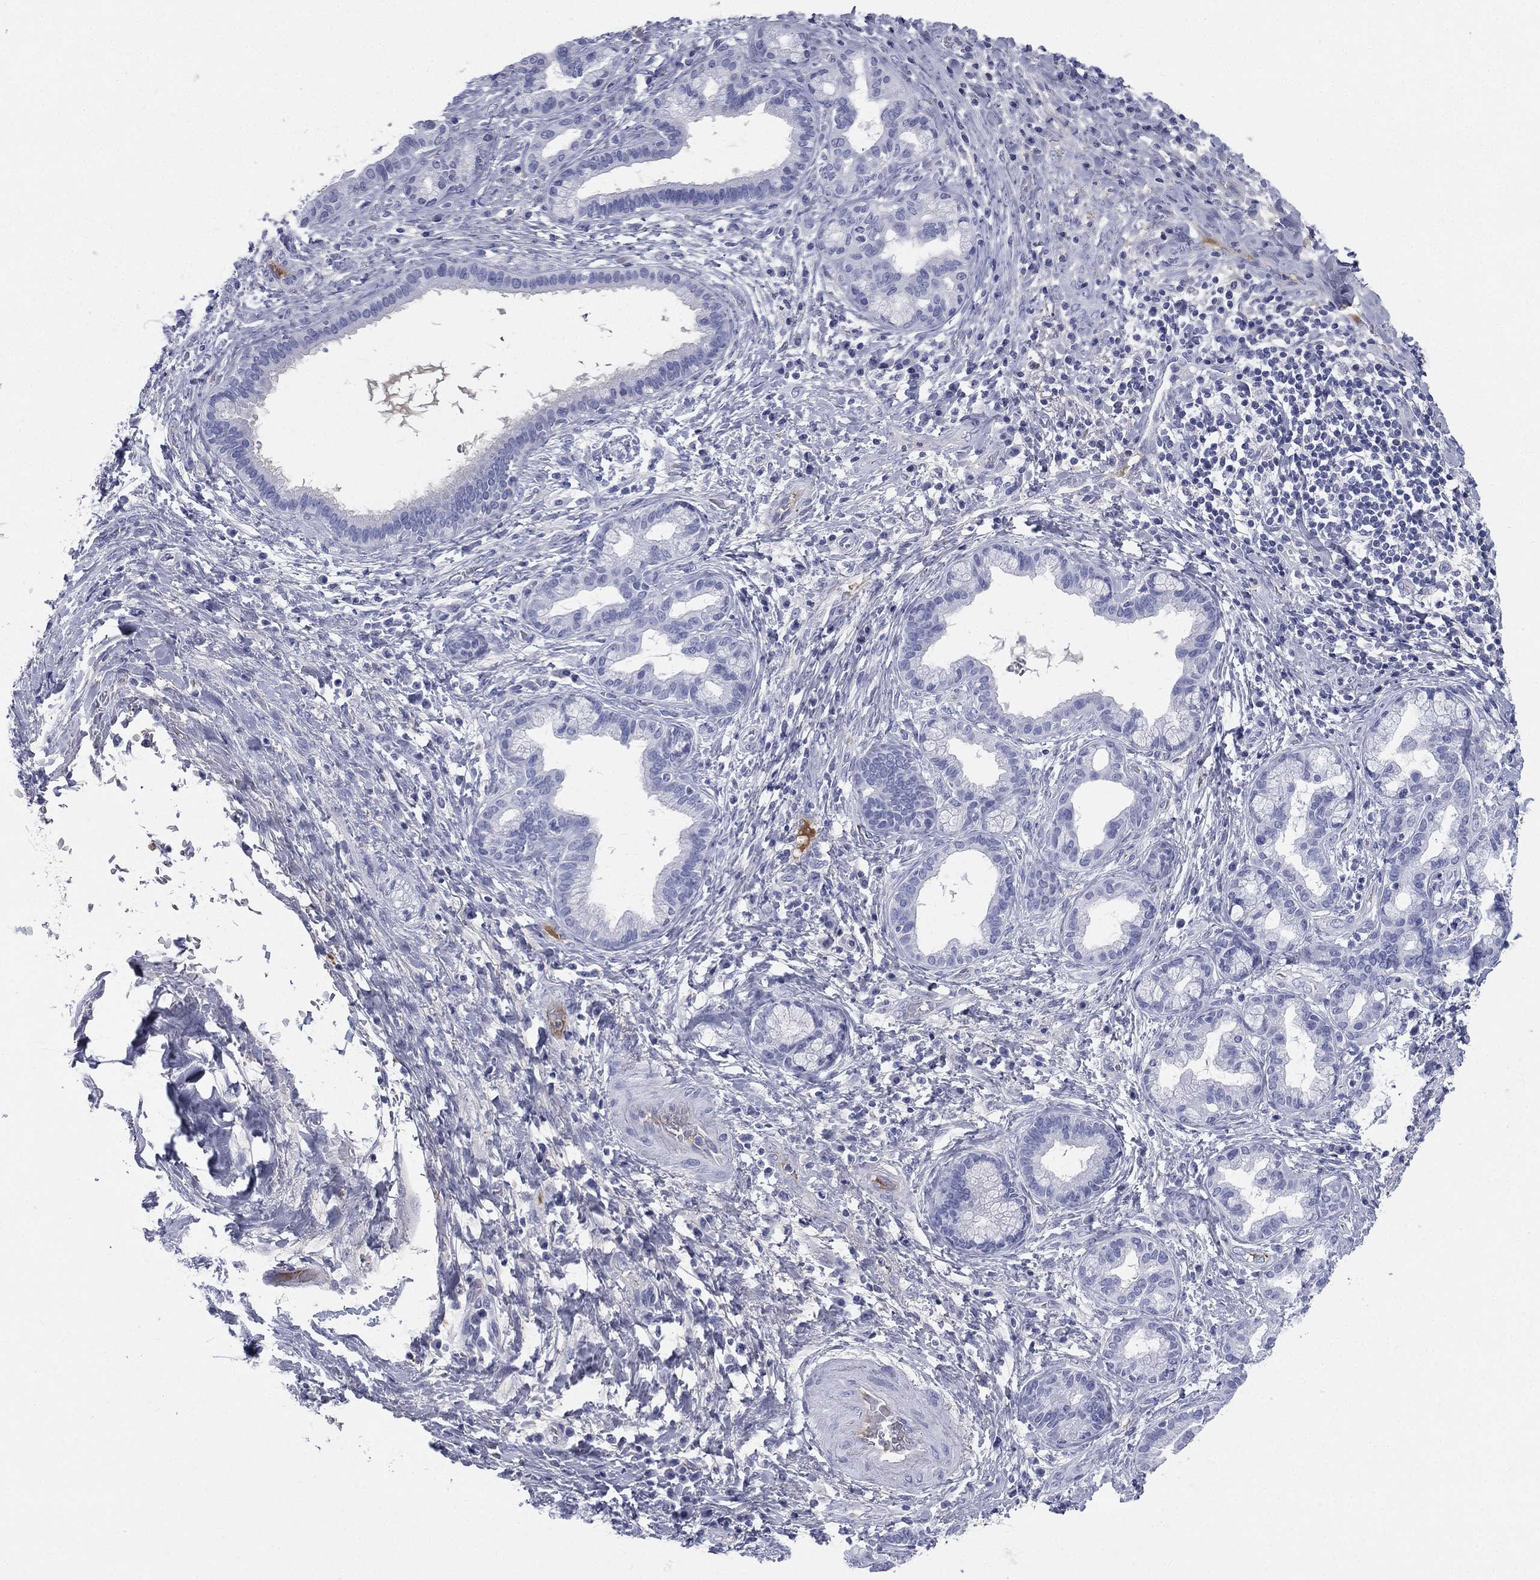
{"staining": {"intensity": "negative", "quantity": "none", "location": "none"}, "tissue": "liver cancer", "cell_type": "Tumor cells", "image_type": "cancer", "snomed": [{"axis": "morphology", "description": "Cholangiocarcinoma"}, {"axis": "topography", "description": "Liver"}], "caption": "A micrograph of human liver cancer (cholangiocarcinoma) is negative for staining in tumor cells.", "gene": "HP", "patient": {"sex": "female", "age": 73}}